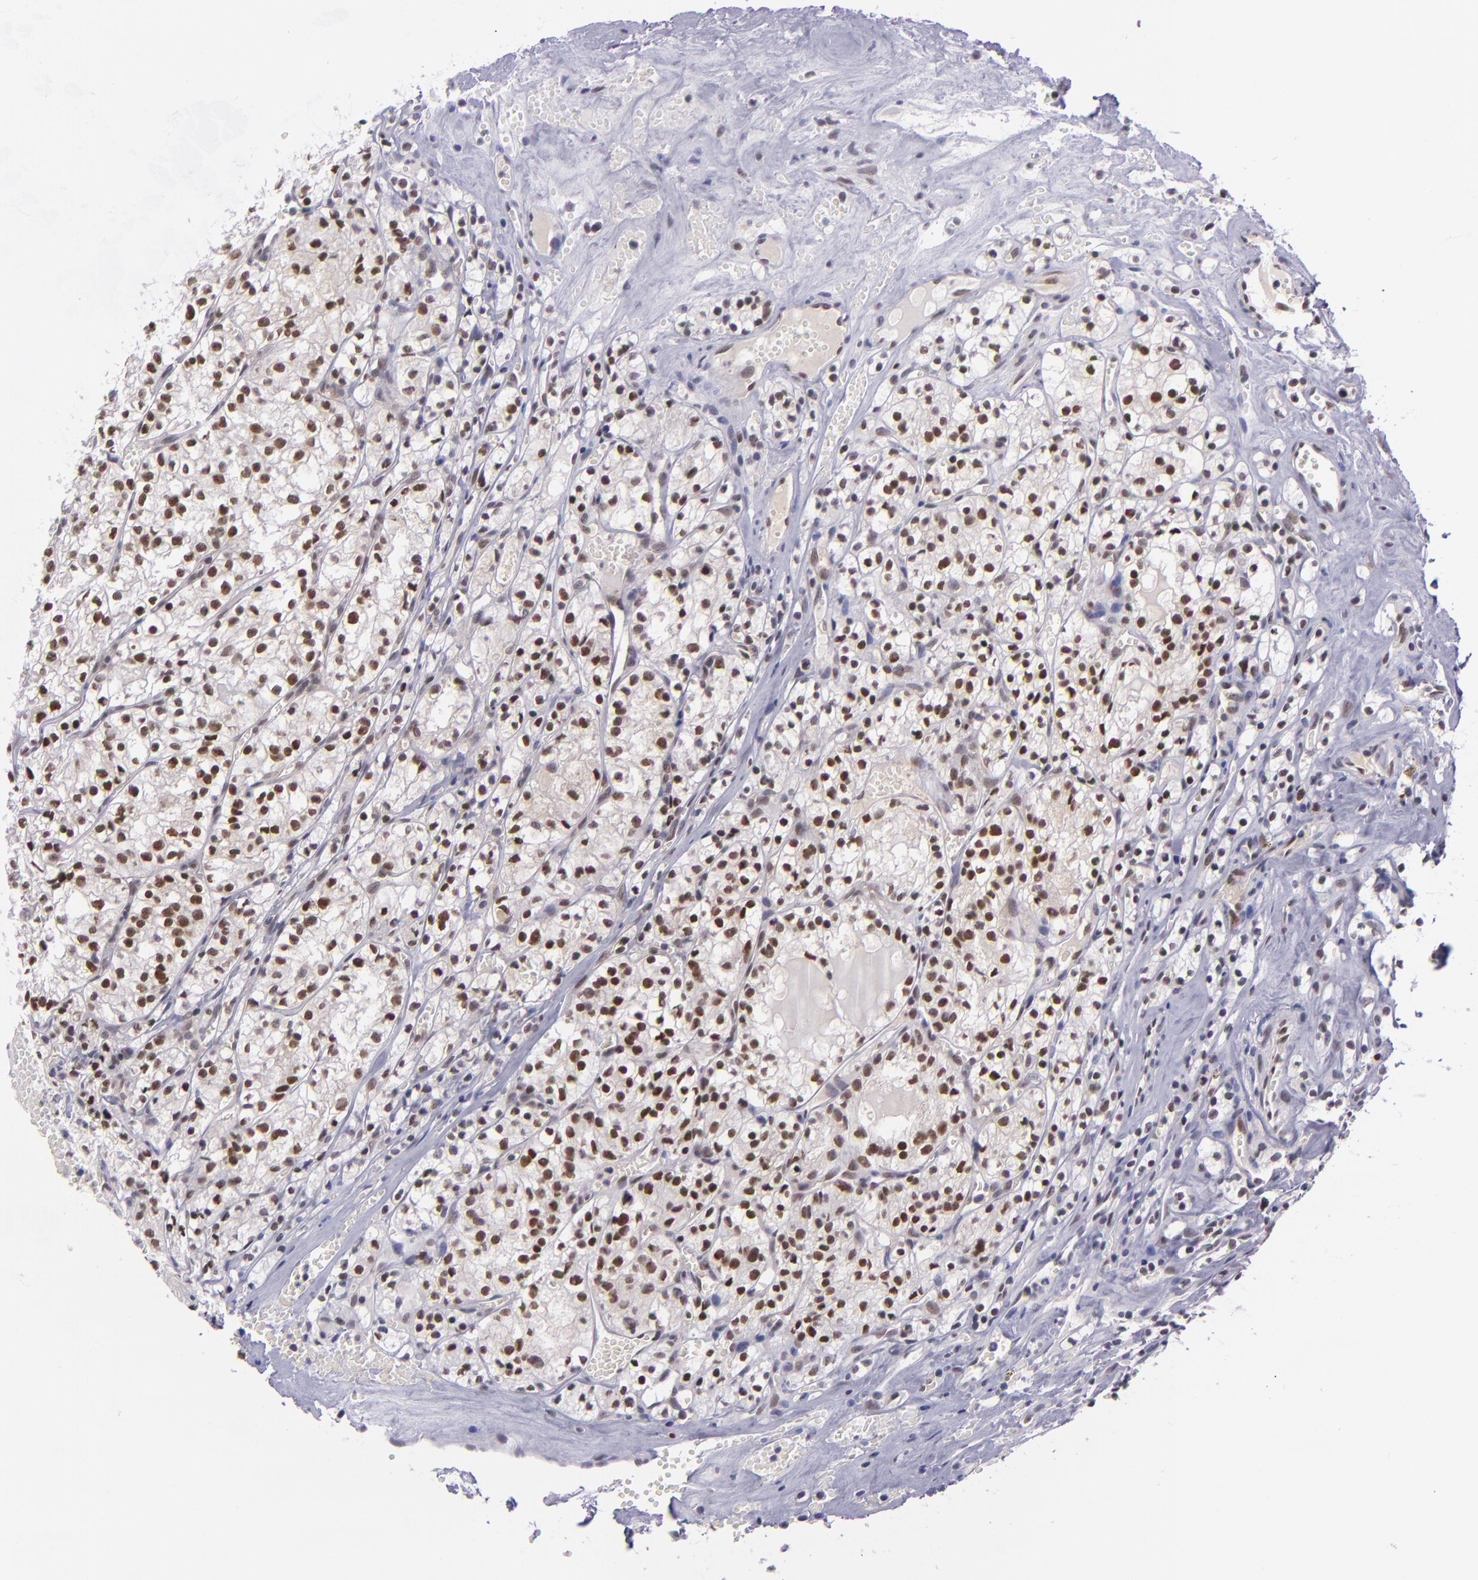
{"staining": {"intensity": "strong", "quantity": ">75%", "location": "nuclear"}, "tissue": "renal cancer", "cell_type": "Tumor cells", "image_type": "cancer", "snomed": [{"axis": "morphology", "description": "Adenocarcinoma, NOS"}, {"axis": "topography", "description": "Kidney"}], "caption": "Renal adenocarcinoma stained with immunohistochemistry (IHC) exhibits strong nuclear expression in about >75% of tumor cells.", "gene": "BAG1", "patient": {"sex": "male", "age": 61}}